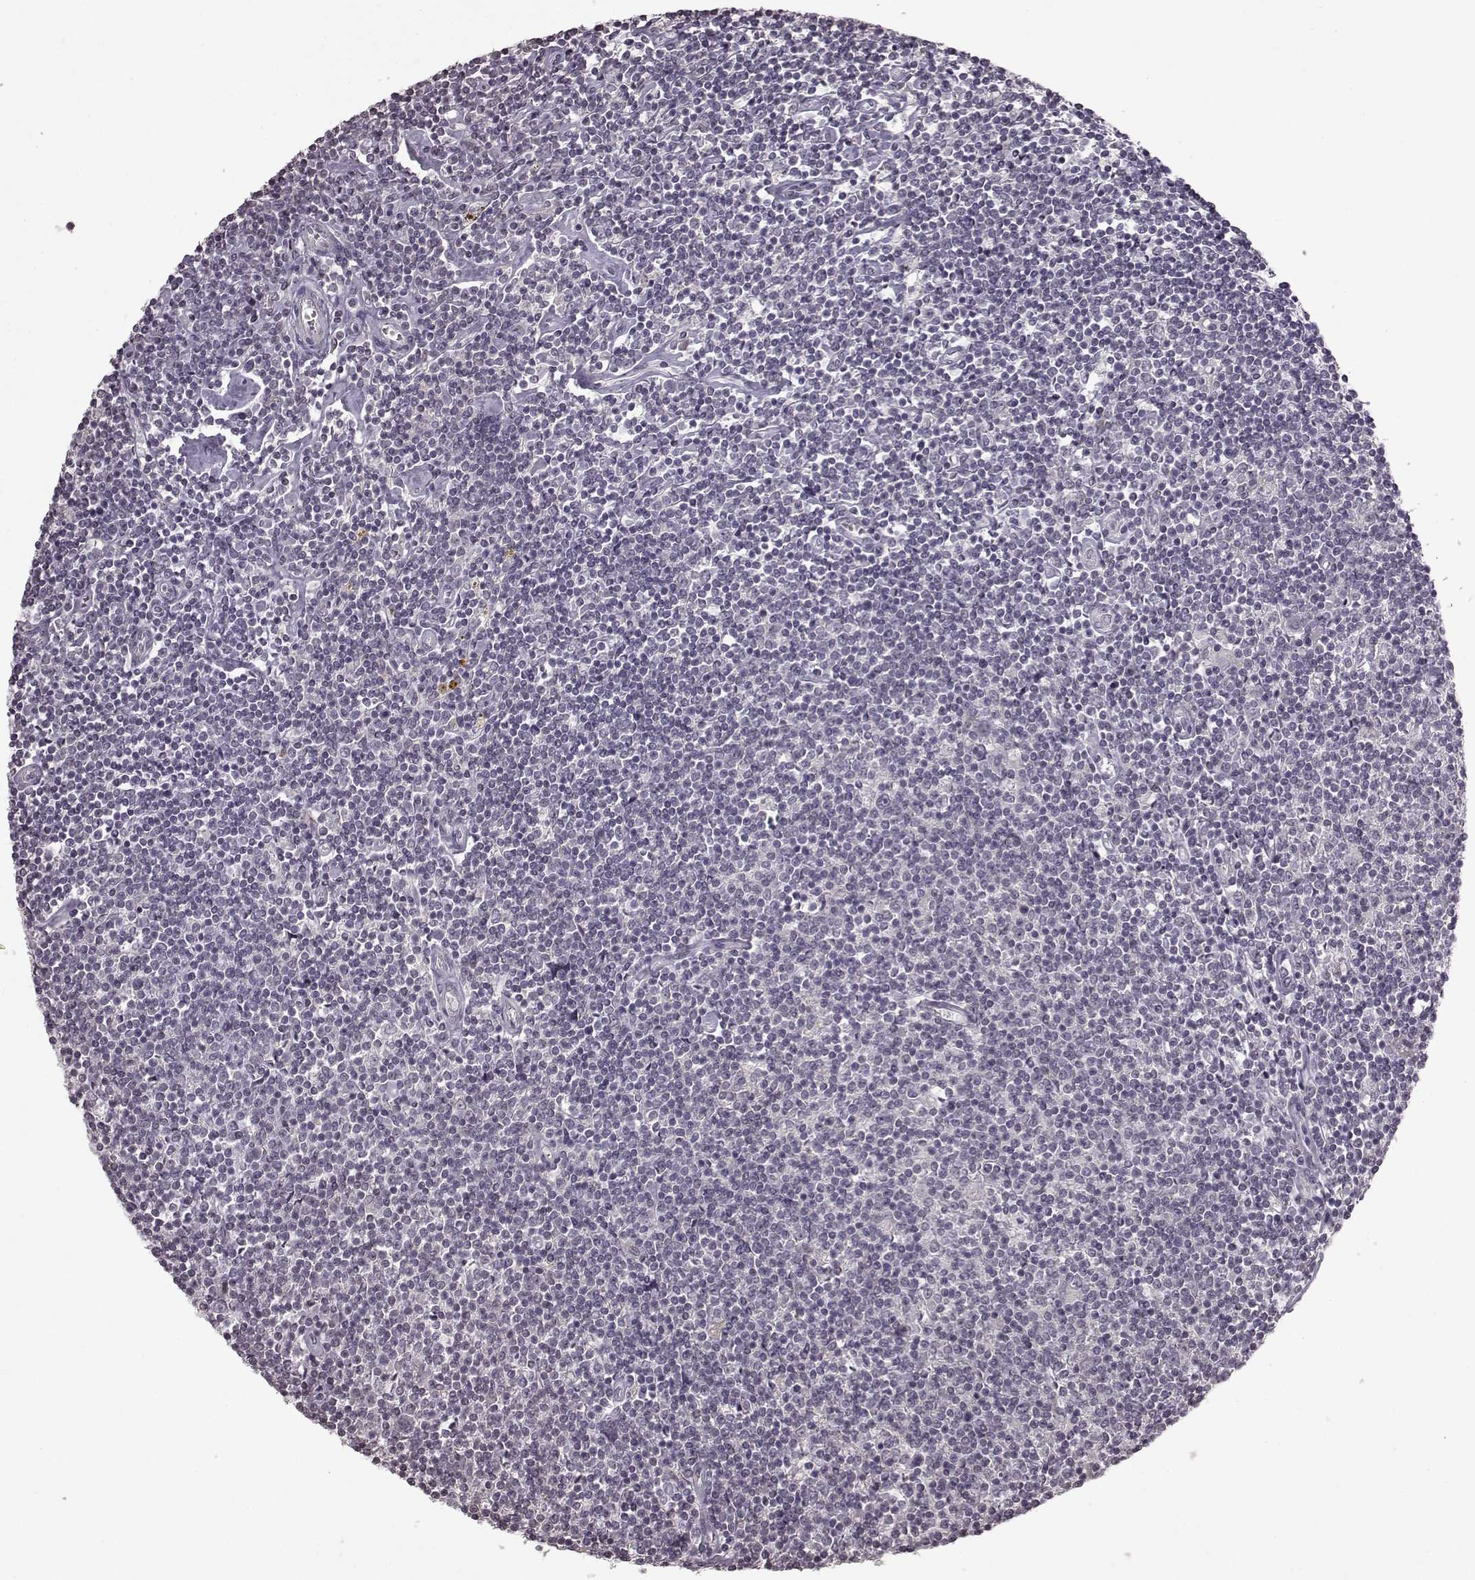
{"staining": {"intensity": "negative", "quantity": "none", "location": "none"}, "tissue": "lymphoma", "cell_type": "Tumor cells", "image_type": "cancer", "snomed": [{"axis": "morphology", "description": "Hodgkin's disease, NOS"}, {"axis": "topography", "description": "Lymph node"}], "caption": "This is a photomicrograph of immunohistochemistry staining of Hodgkin's disease, which shows no expression in tumor cells.", "gene": "LHB", "patient": {"sex": "male", "age": 40}}